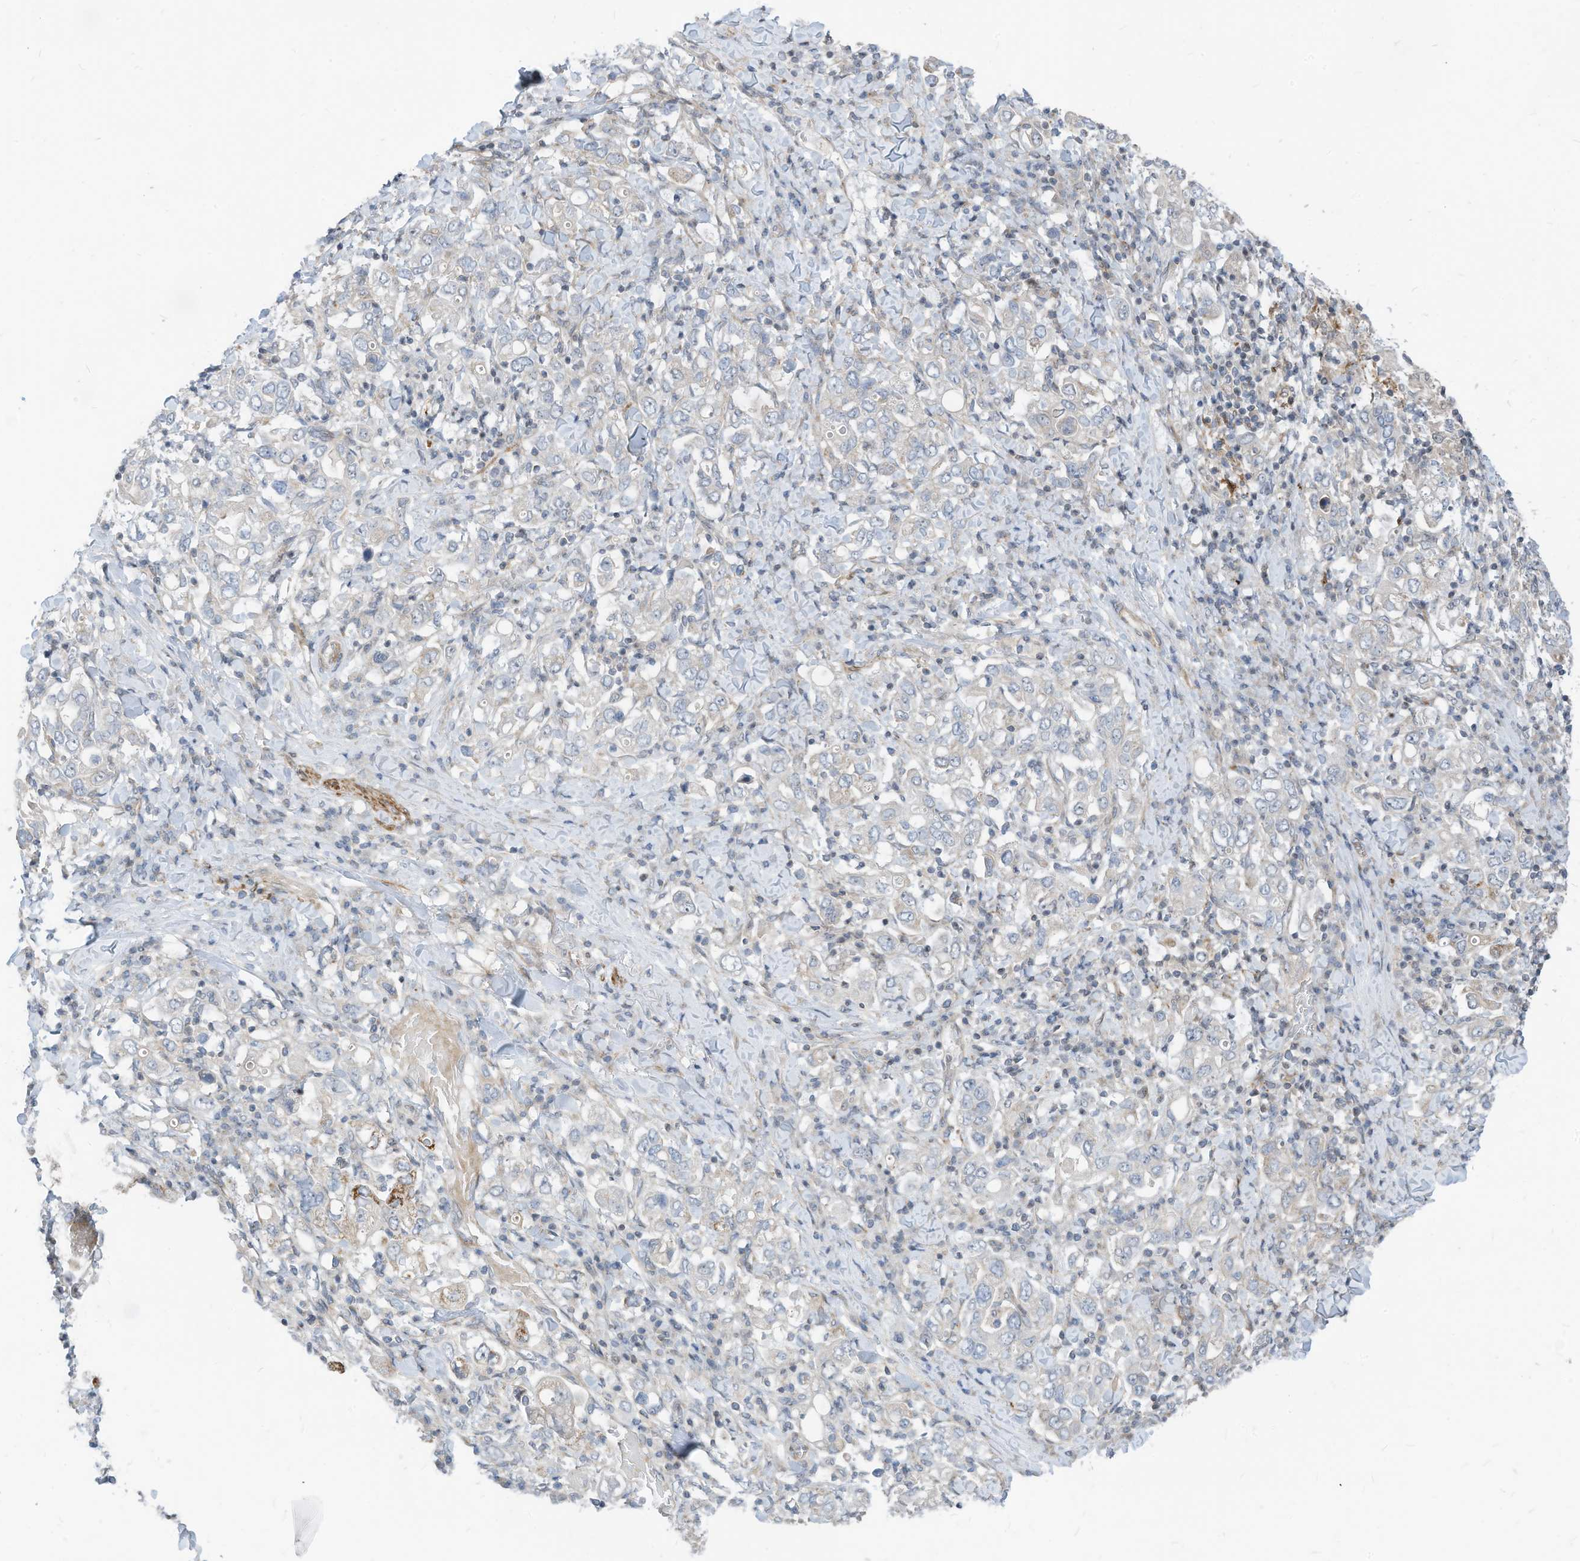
{"staining": {"intensity": "negative", "quantity": "none", "location": "none"}, "tissue": "stomach cancer", "cell_type": "Tumor cells", "image_type": "cancer", "snomed": [{"axis": "morphology", "description": "Adenocarcinoma, NOS"}, {"axis": "topography", "description": "Stomach, upper"}], "caption": "IHC image of stomach adenocarcinoma stained for a protein (brown), which shows no positivity in tumor cells.", "gene": "GPATCH3", "patient": {"sex": "male", "age": 62}}